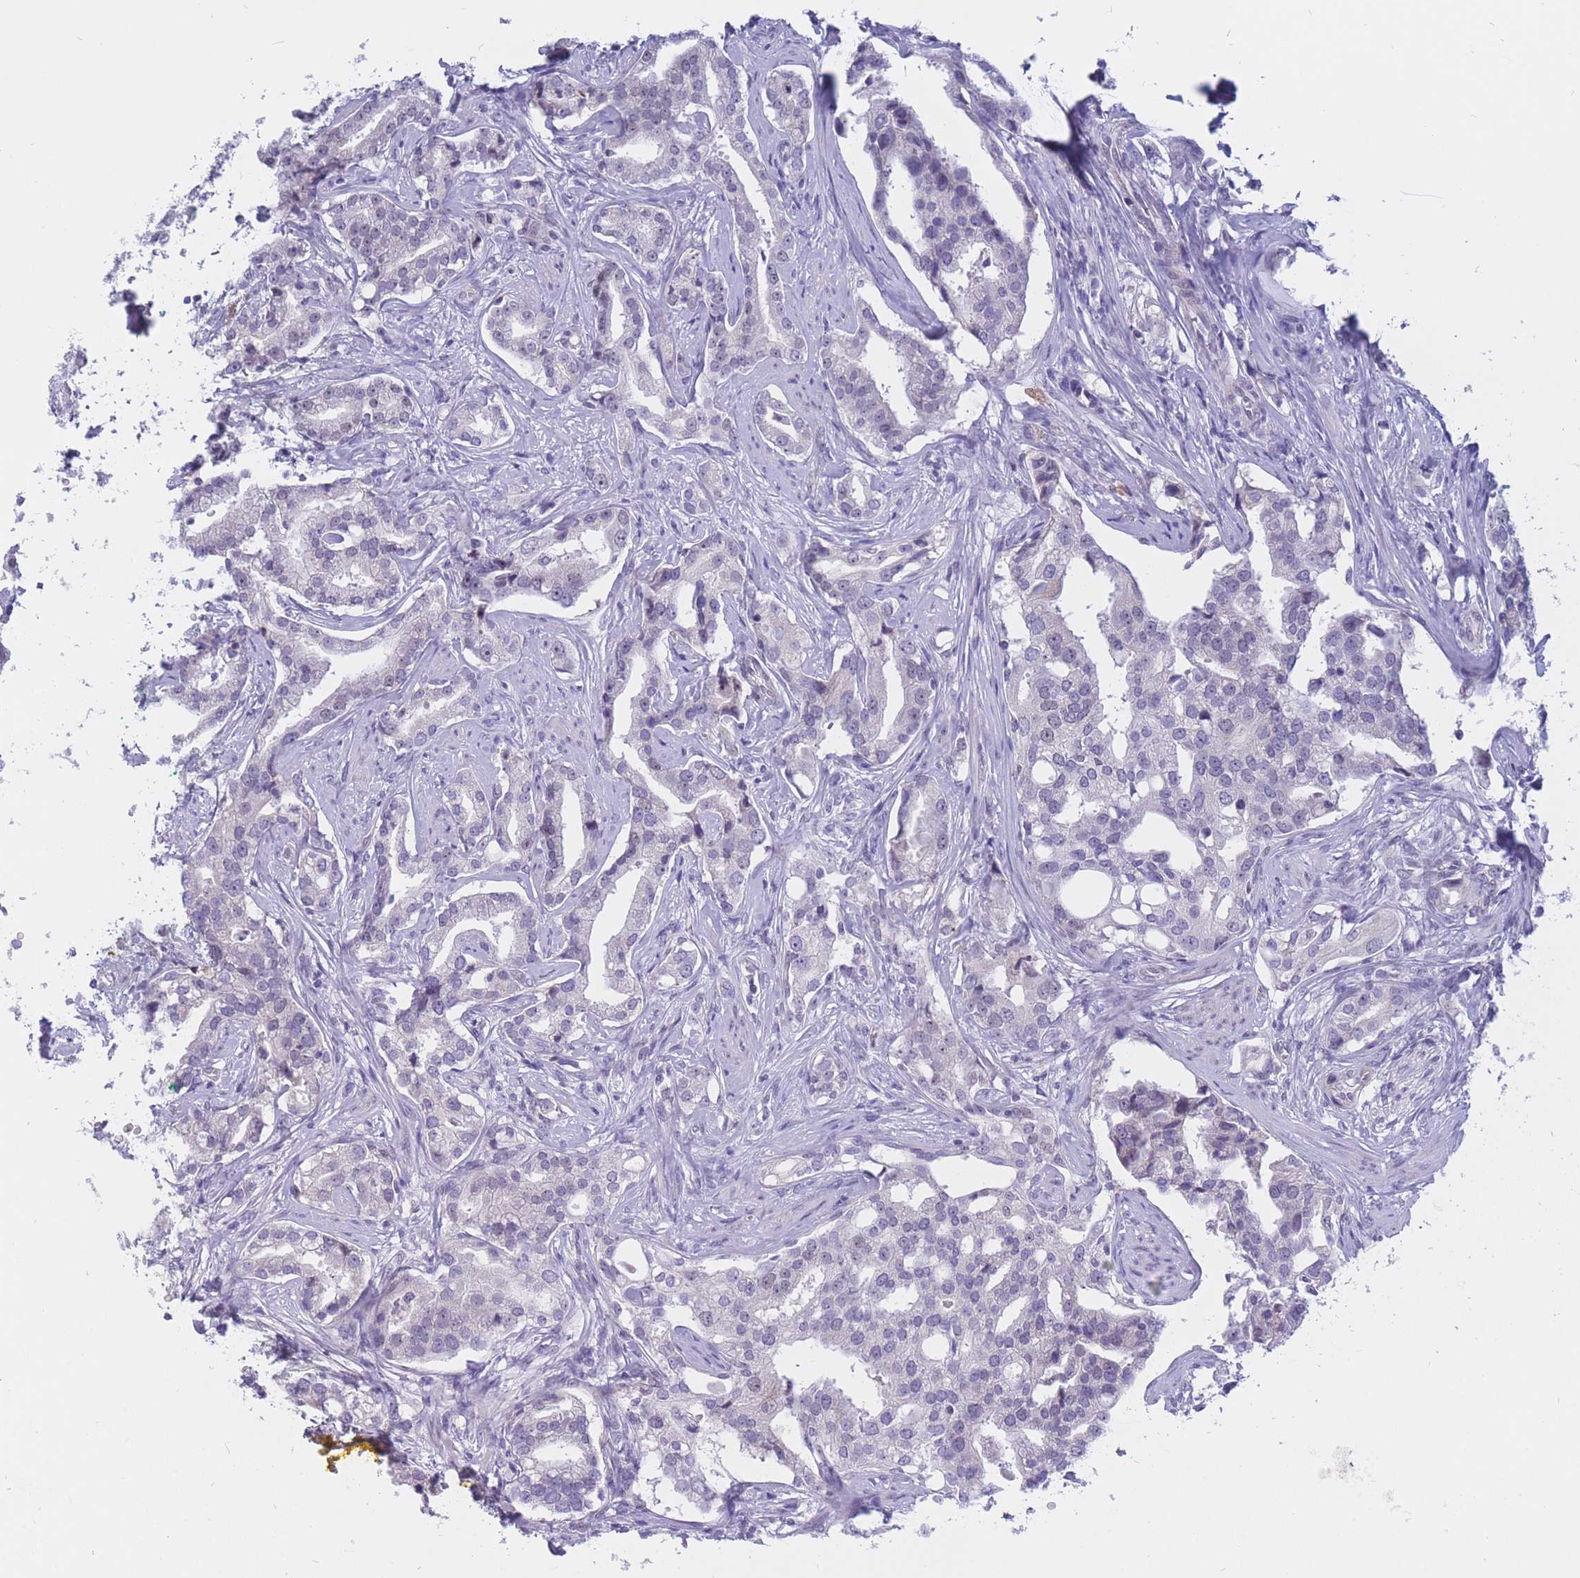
{"staining": {"intensity": "negative", "quantity": "none", "location": "none"}, "tissue": "prostate cancer", "cell_type": "Tumor cells", "image_type": "cancer", "snomed": [{"axis": "morphology", "description": "Adenocarcinoma, High grade"}, {"axis": "topography", "description": "Prostate"}], "caption": "This histopathology image is of prostate cancer (adenocarcinoma (high-grade)) stained with IHC to label a protein in brown with the nuclei are counter-stained blue. There is no expression in tumor cells.", "gene": "BOP1", "patient": {"sex": "male", "age": 67}}